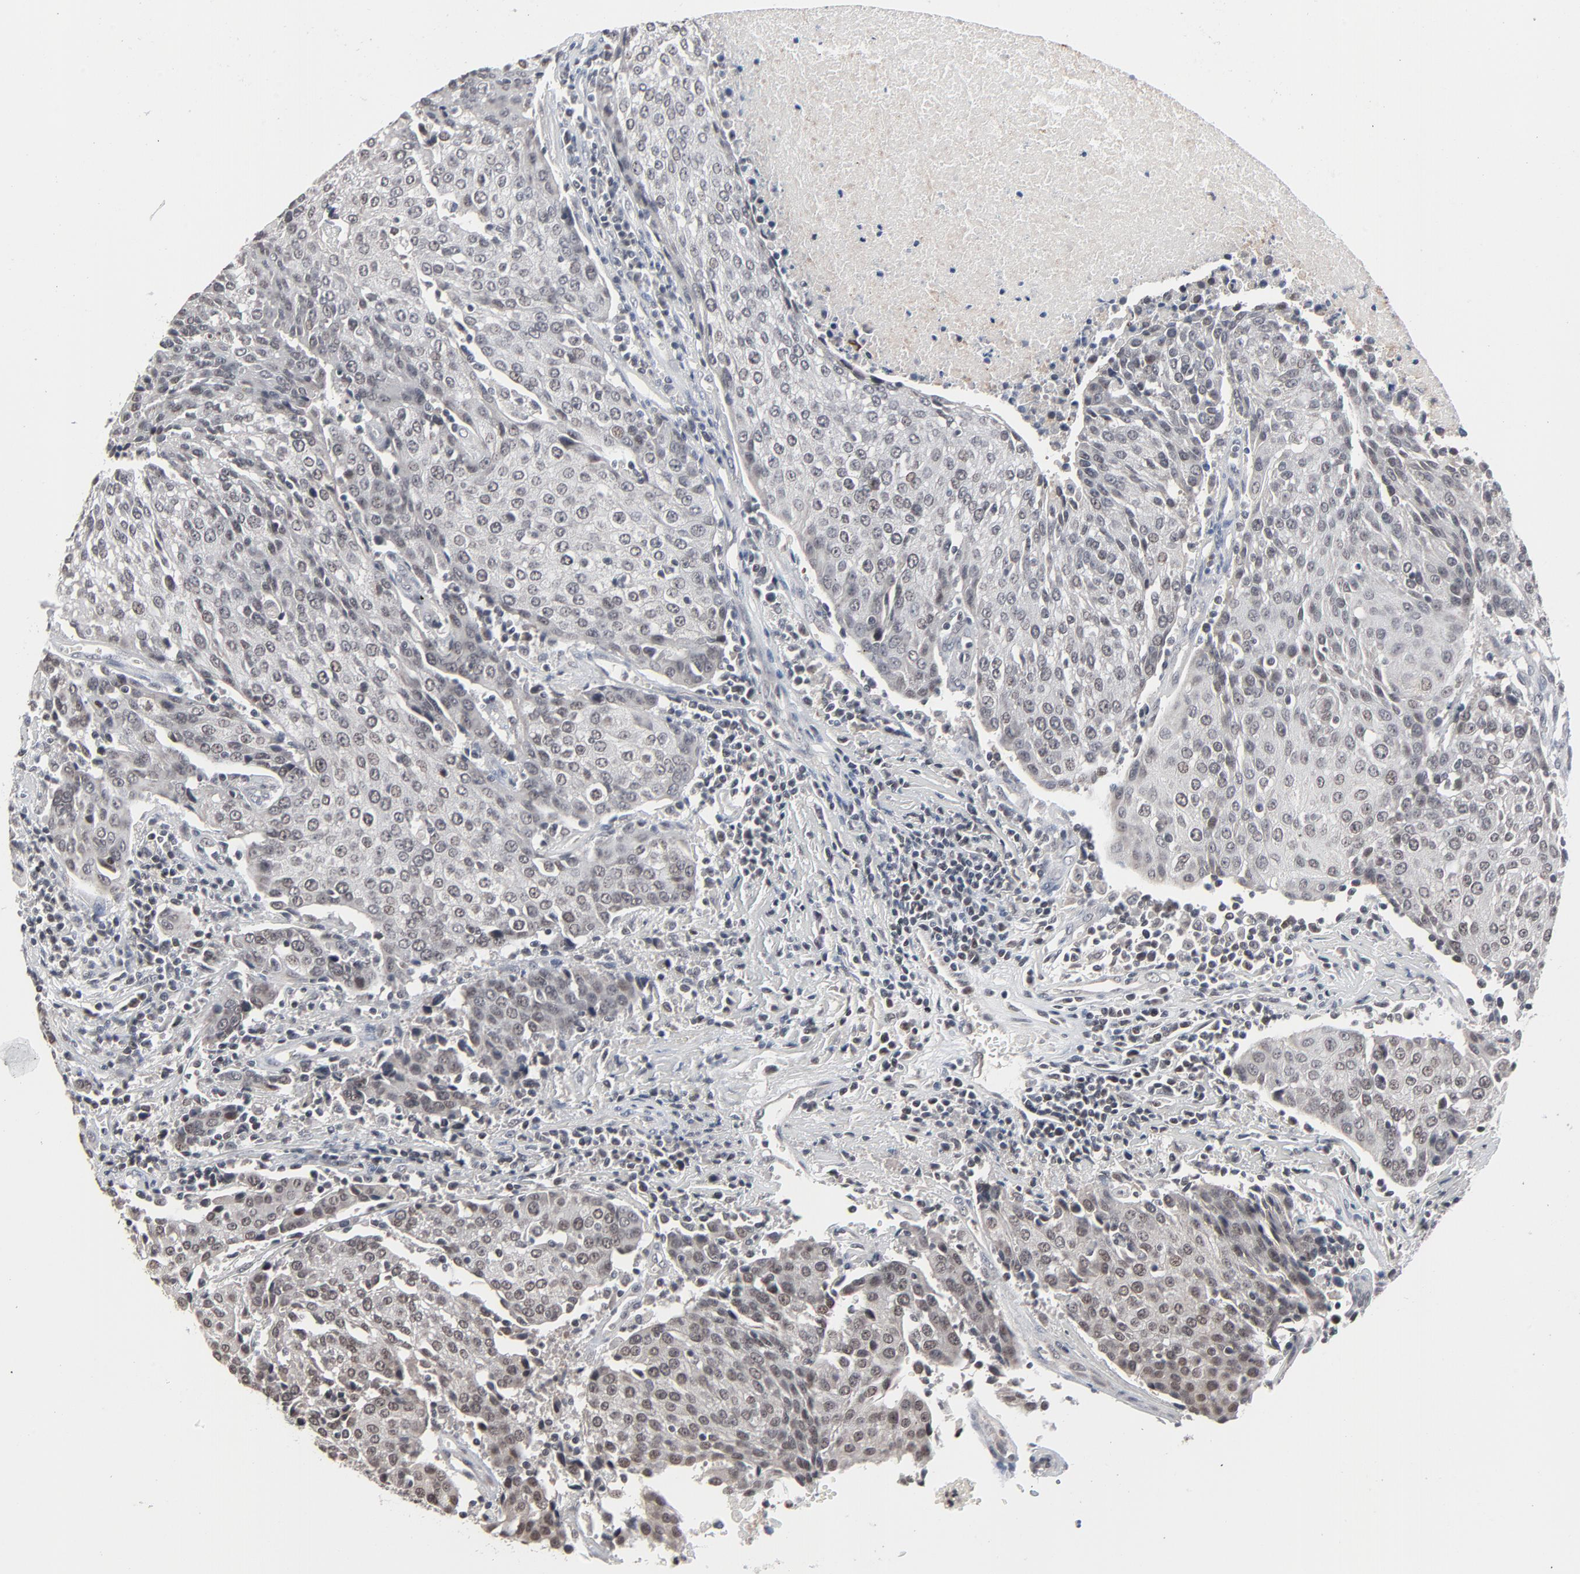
{"staining": {"intensity": "weak", "quantity": "<25%", "location": "cytoplasmic/membranous"}, "tissue": "urothelial cancer", "cell_type": "Tumor cells", "image_type": "cancer", "snomed": [{"axis": "morphology", "description": "Urothelial carcinoma, High grade"}, {"axis": "topography", "description": "Urinary bladder"}], "caption": "Micrograph shows no protein positivity in tumor cells of urothelial carcinoma (high-grade) tissue.", "gene": "ZNF419", "patient": {"sex": "female", "age": 85}}